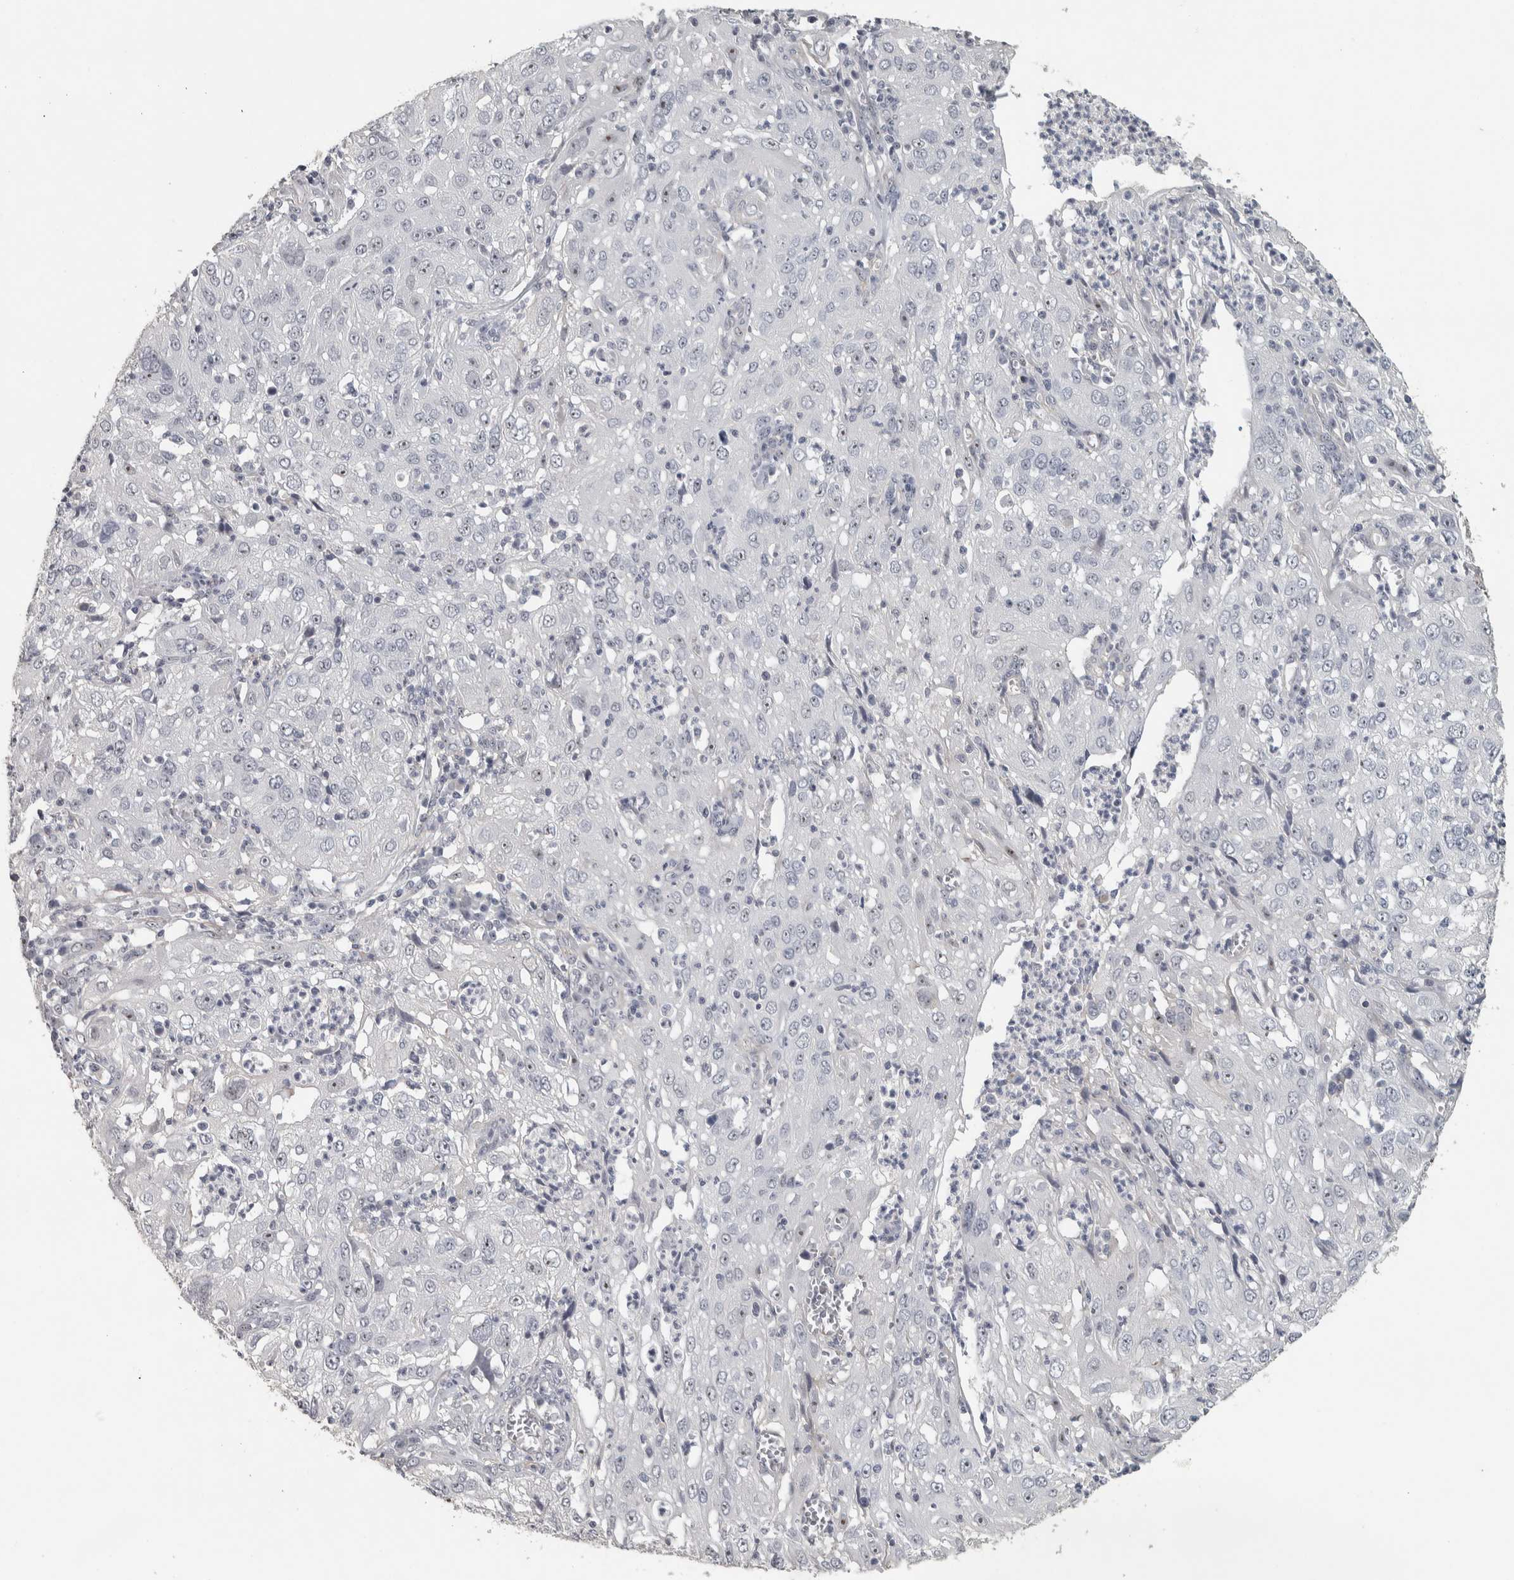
{"staining": {"intensity": "weak", "quantity": "25%-75%", "location": "nuclear"}, "tissue": "cervical cancer", "cell_type": "Tumor cells", "image_type": "cancer", "snomed": [{"axis": "morphology", "description": "Squamous cell carcinoma, NOS"}, {"axis": "topography", "description": "Cervix"}], "caption": "High-power microscopy captured an immunohistochemistry (IHC) photomicrograph of cervical cancer (squamous cell carcinoma), revealing weak nuclear staining in approximately 25%-75% of tumor cells.", "gene": "DCAF10", "patient": {"sex": "female", "age": 32}}